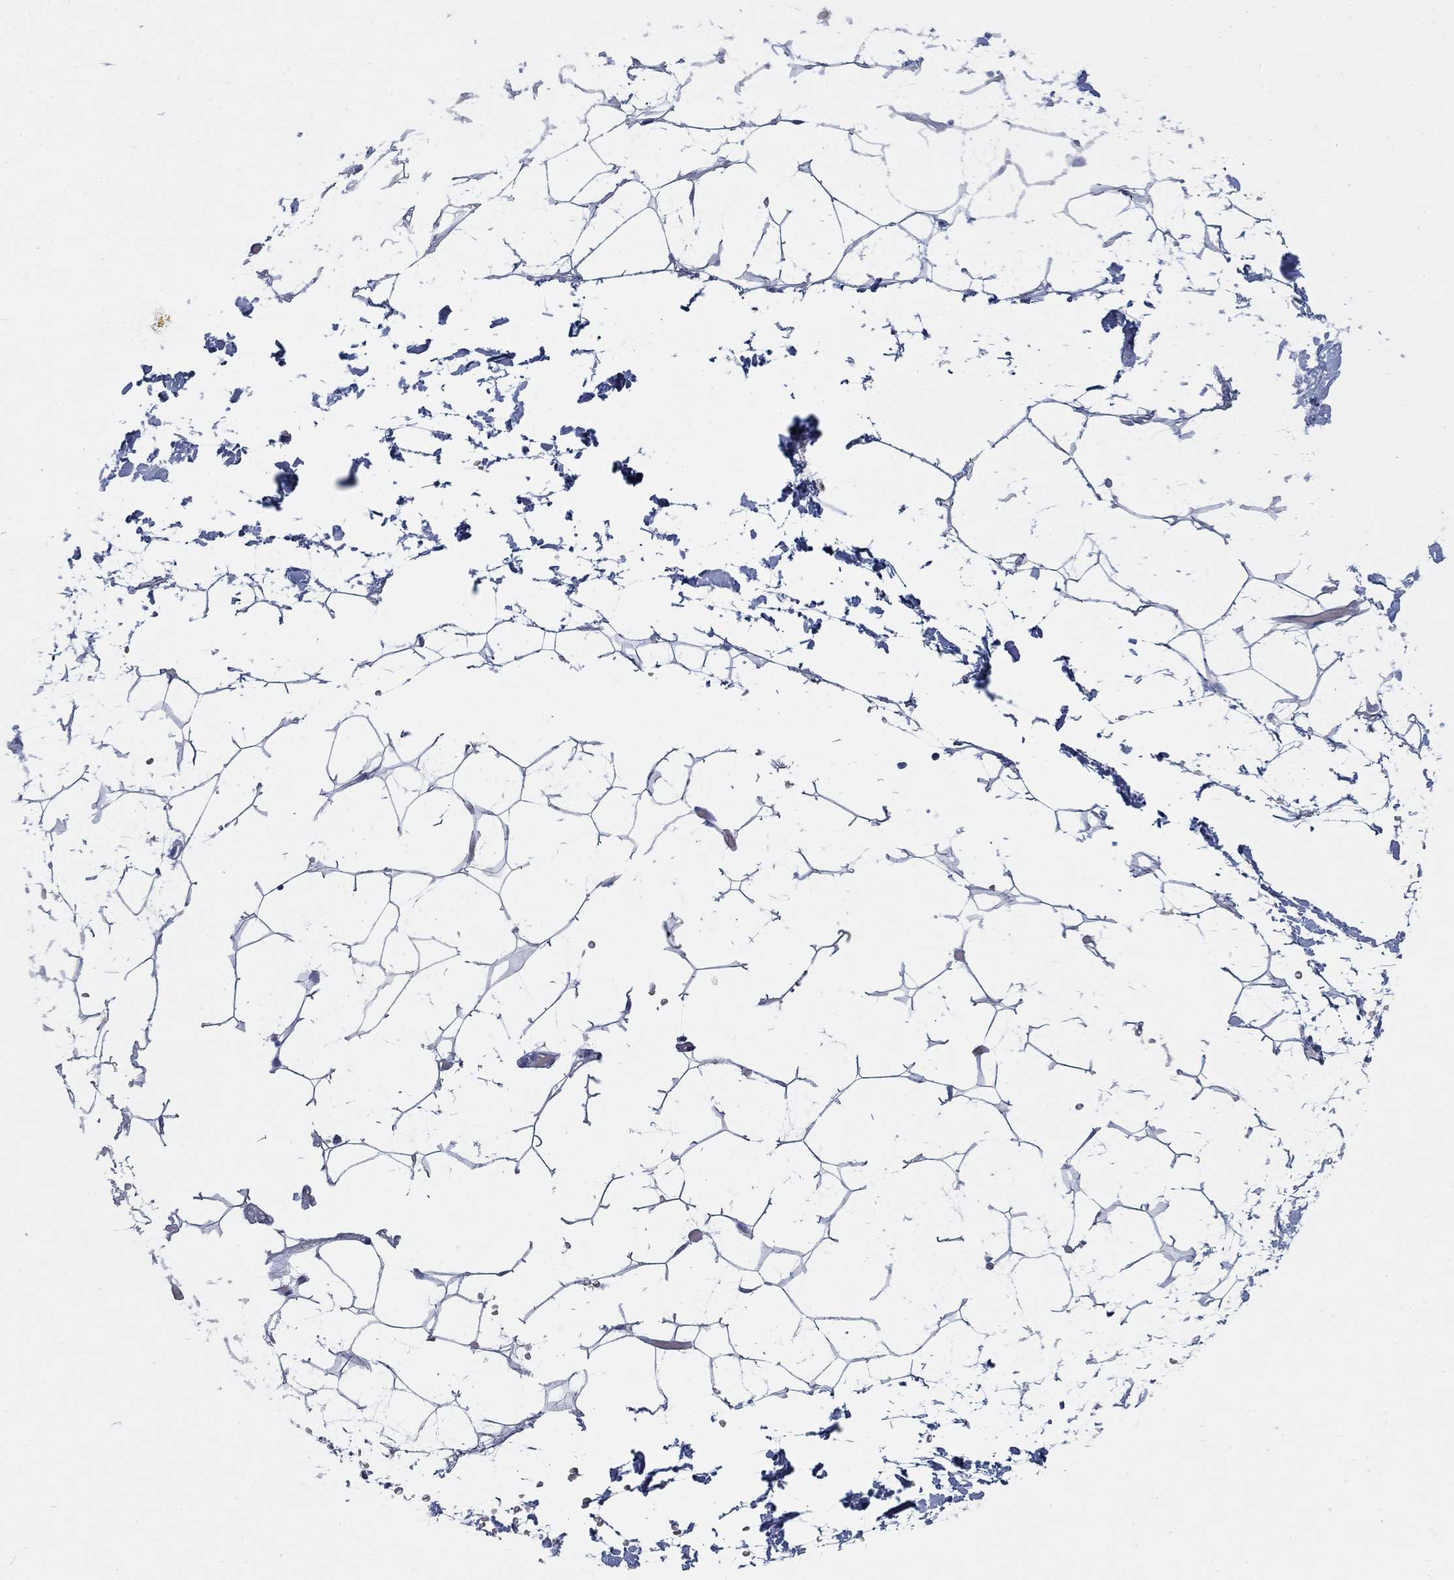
{"staining": {"intensity": "negative", "quantity": "none", "location": "none"}, "tissue": "adipose tissue", "cell_type": "Adipocytes", "image_type": "normal", "snomed": [{"axis": "morphology", "description": "Normal tissue, NOS"}, {"axis": "topography", "description": "Skin"}, {"axis": "topography", "description": "Peripheral nerve tissue"}], "caption": "This micrograph is of benign adipose tissue stained with immunohistochemistry to label a protein in brown with the nuclei are counter-stained blue. There is no positivity in adipocytes.", "gene": "SCCPDH", "patient": {"sex": "female", "age": 56}}